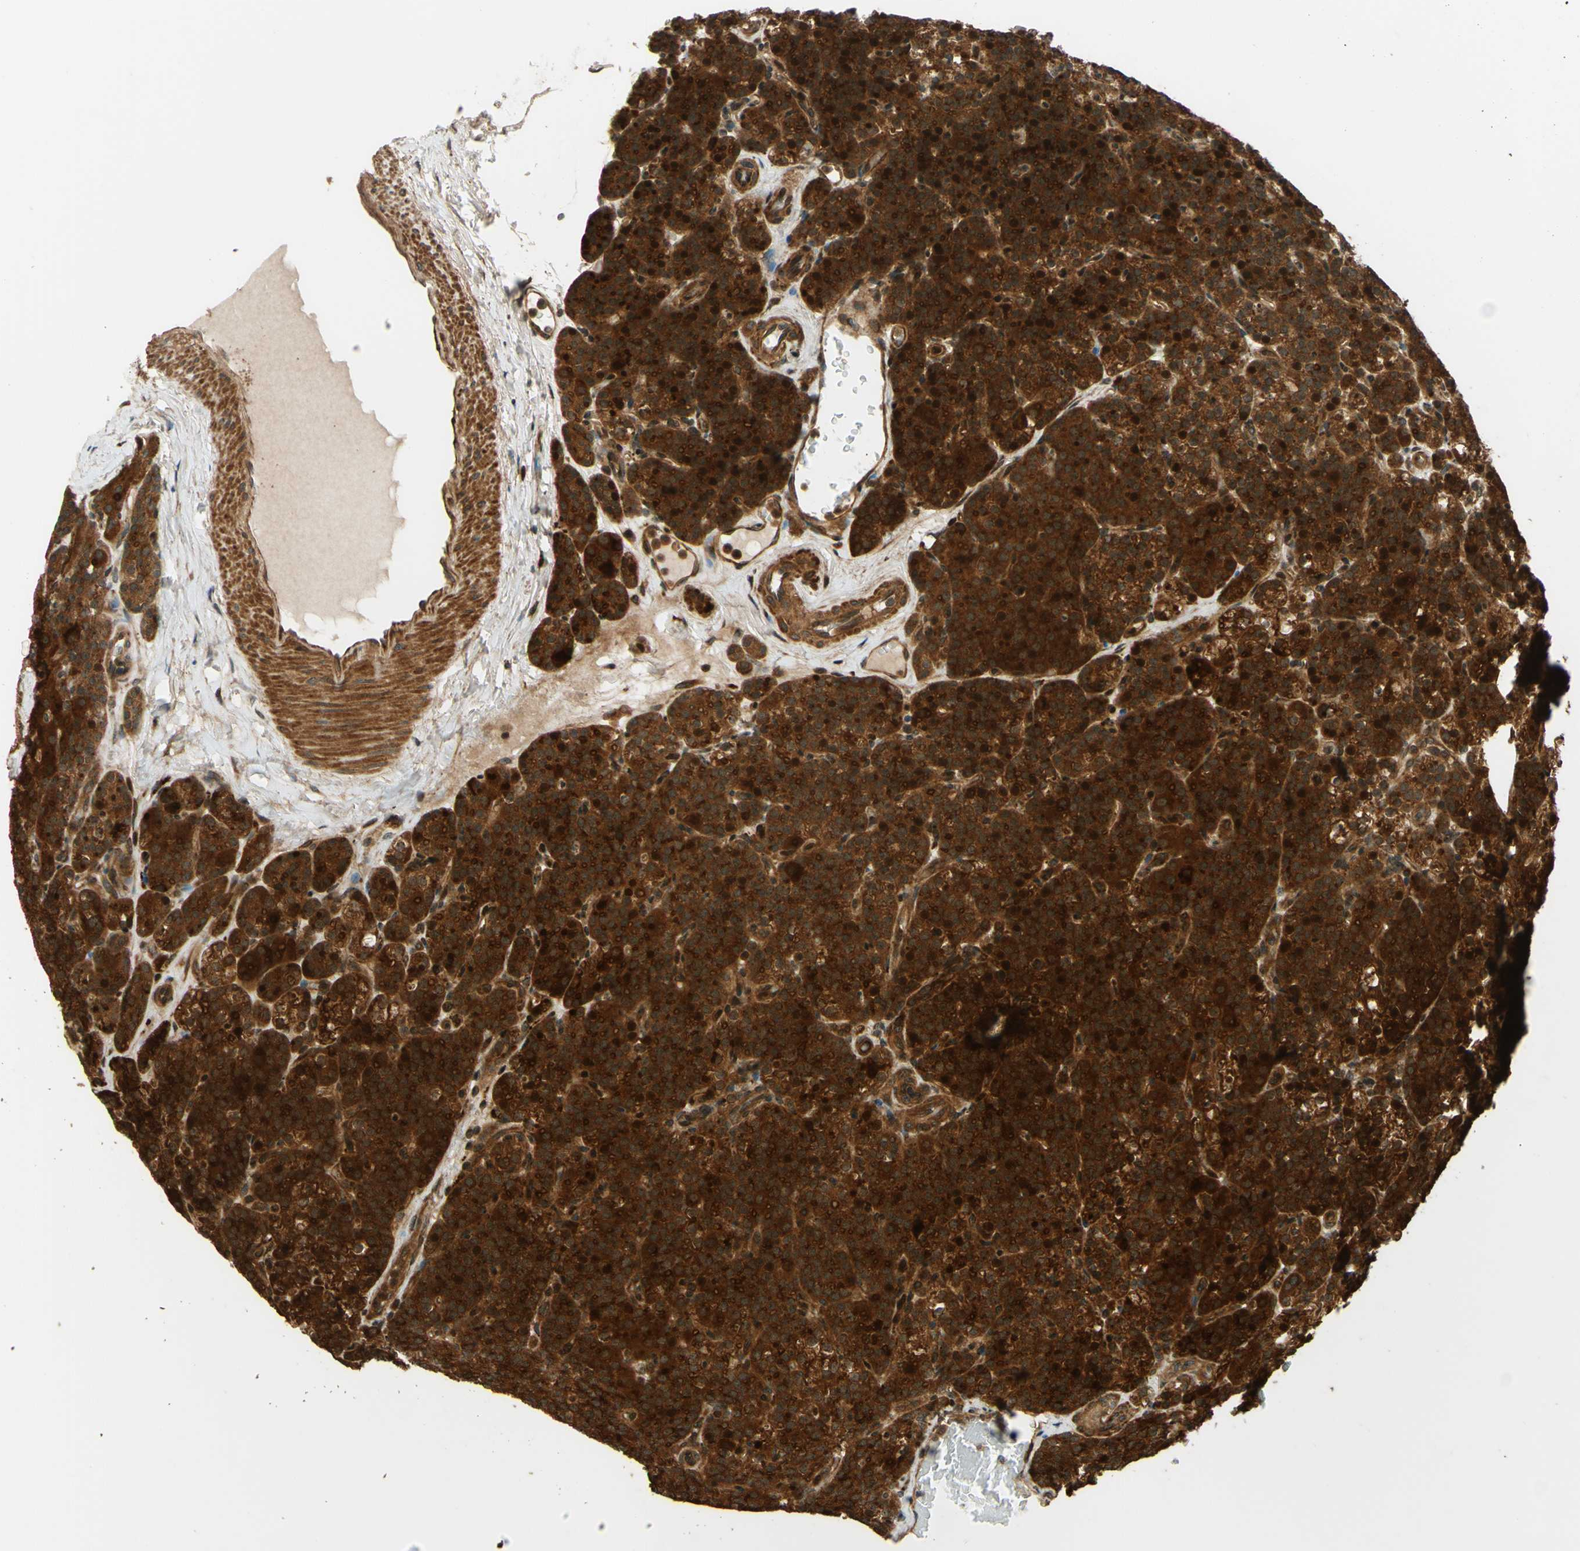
{"staining": {"intensity": "strong", "quantity": ">75%", "location": "cytoplasmic/membranous"}, "tissue": "parathyroid gland", "cell_type": "Glandular cells", "image_type": "normal", "snomed": [{"axis": "morphology", "description": "Normal tissue, NOS"}, {"axis": "topography", "description": "Parathyroid gland"}], "caption": "Immunohistochemical staining of benign parathyroid gland displays >75% levels of strong cytoplasmic/membranous protein staining in about >75% of glandular cells.", "gene": "RNF19A", "patient": {"sex": "female", "age": 57}}